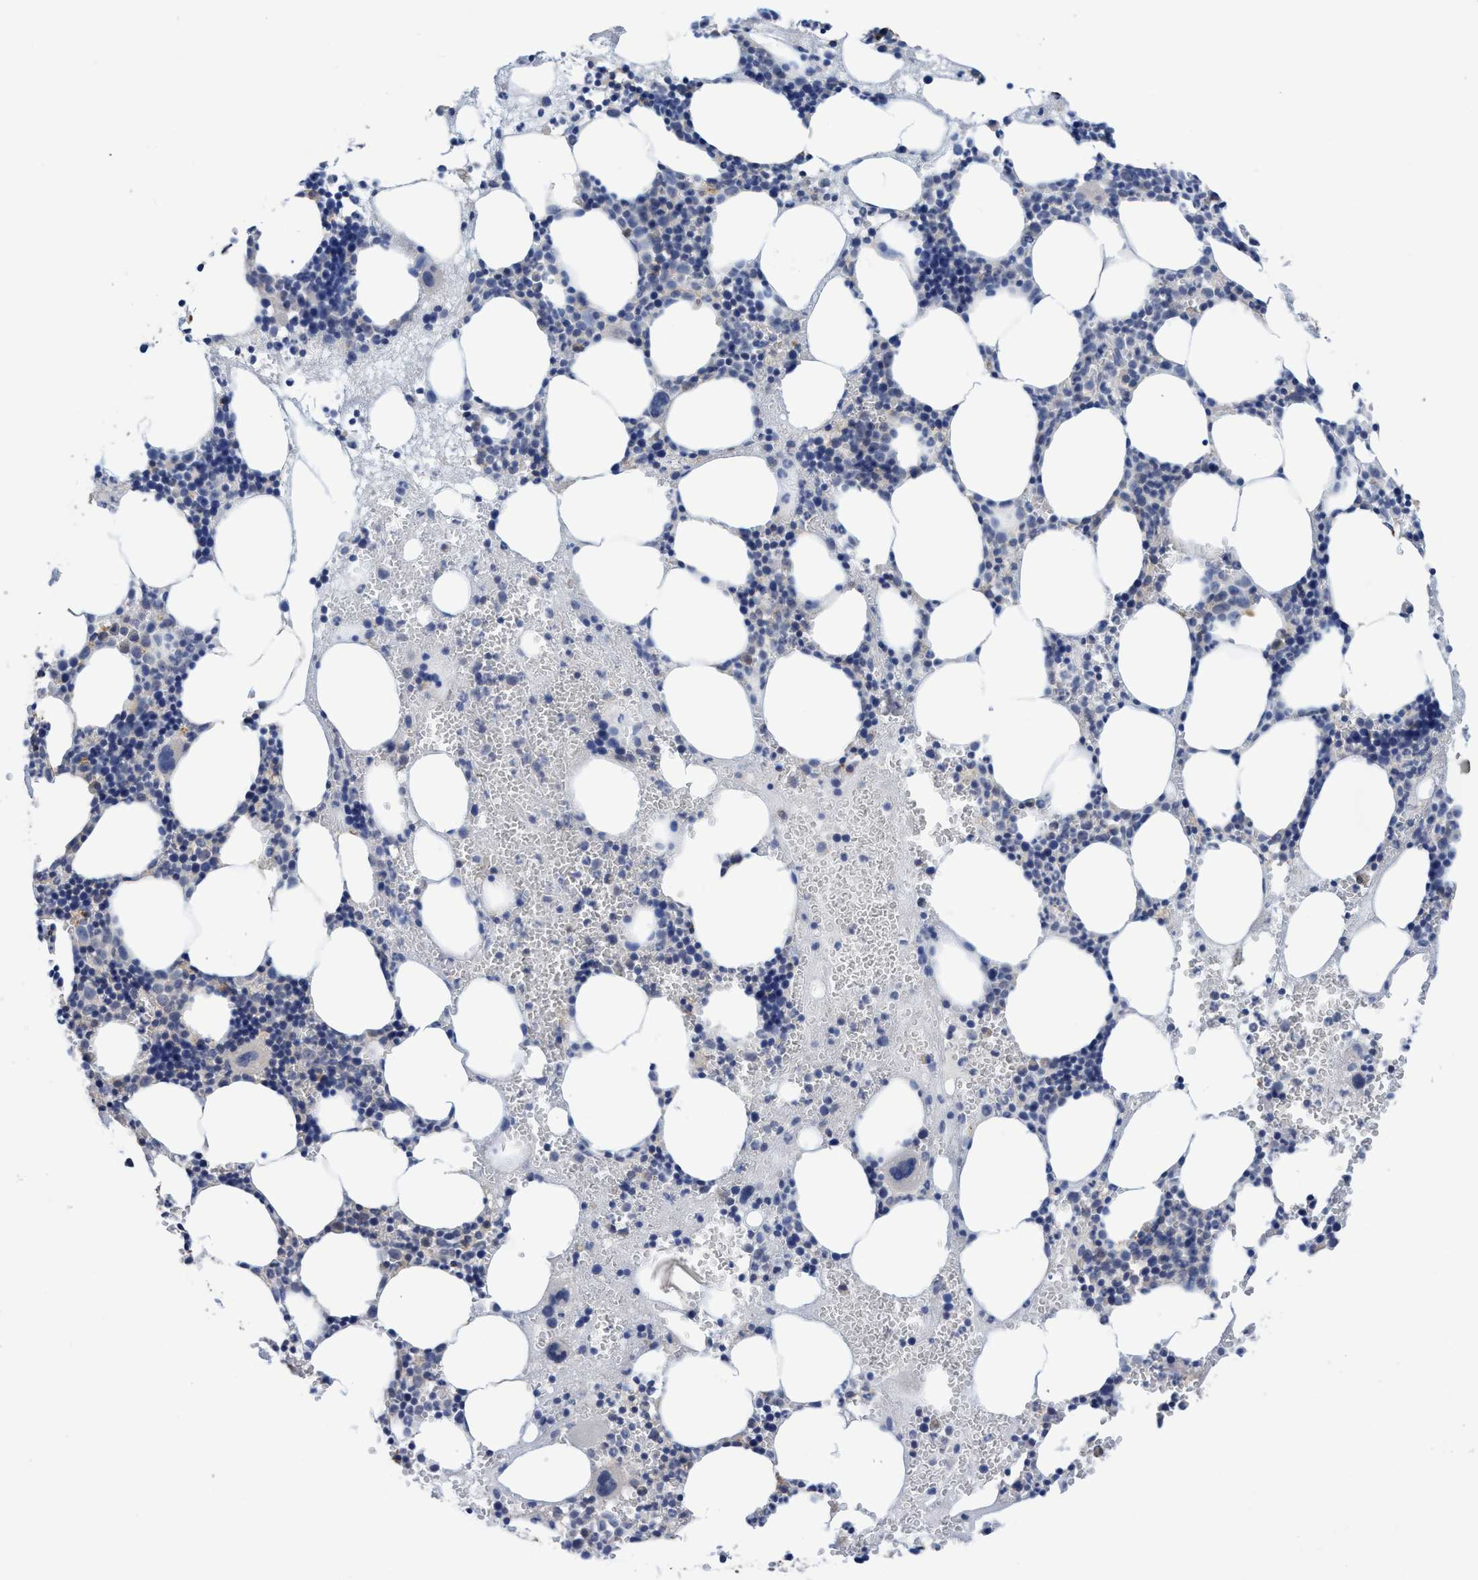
{"staining": {"intensity": "negative", "quantity": "none", "location": "none"}, "tissue": "bone marrow", "cell_type": "Hematopoietic cells", "image_type": "normal", "snomed": [{"axis": "morphology", "description": "Normal tissue, NOS"}, {"axis": "morphology", "description": "Inflammation, NOS"}, {"axis": "topography", "description": "Bone marrow"}], "caption": "Immunohistochemistry (IHC) image of unremarkable bone marrow: bone marrow stained with DAB displays no significant protein staining in hematopoietic cells.", "gene": "GLOD4", "patient": {"sex": "female", "age": 67}}